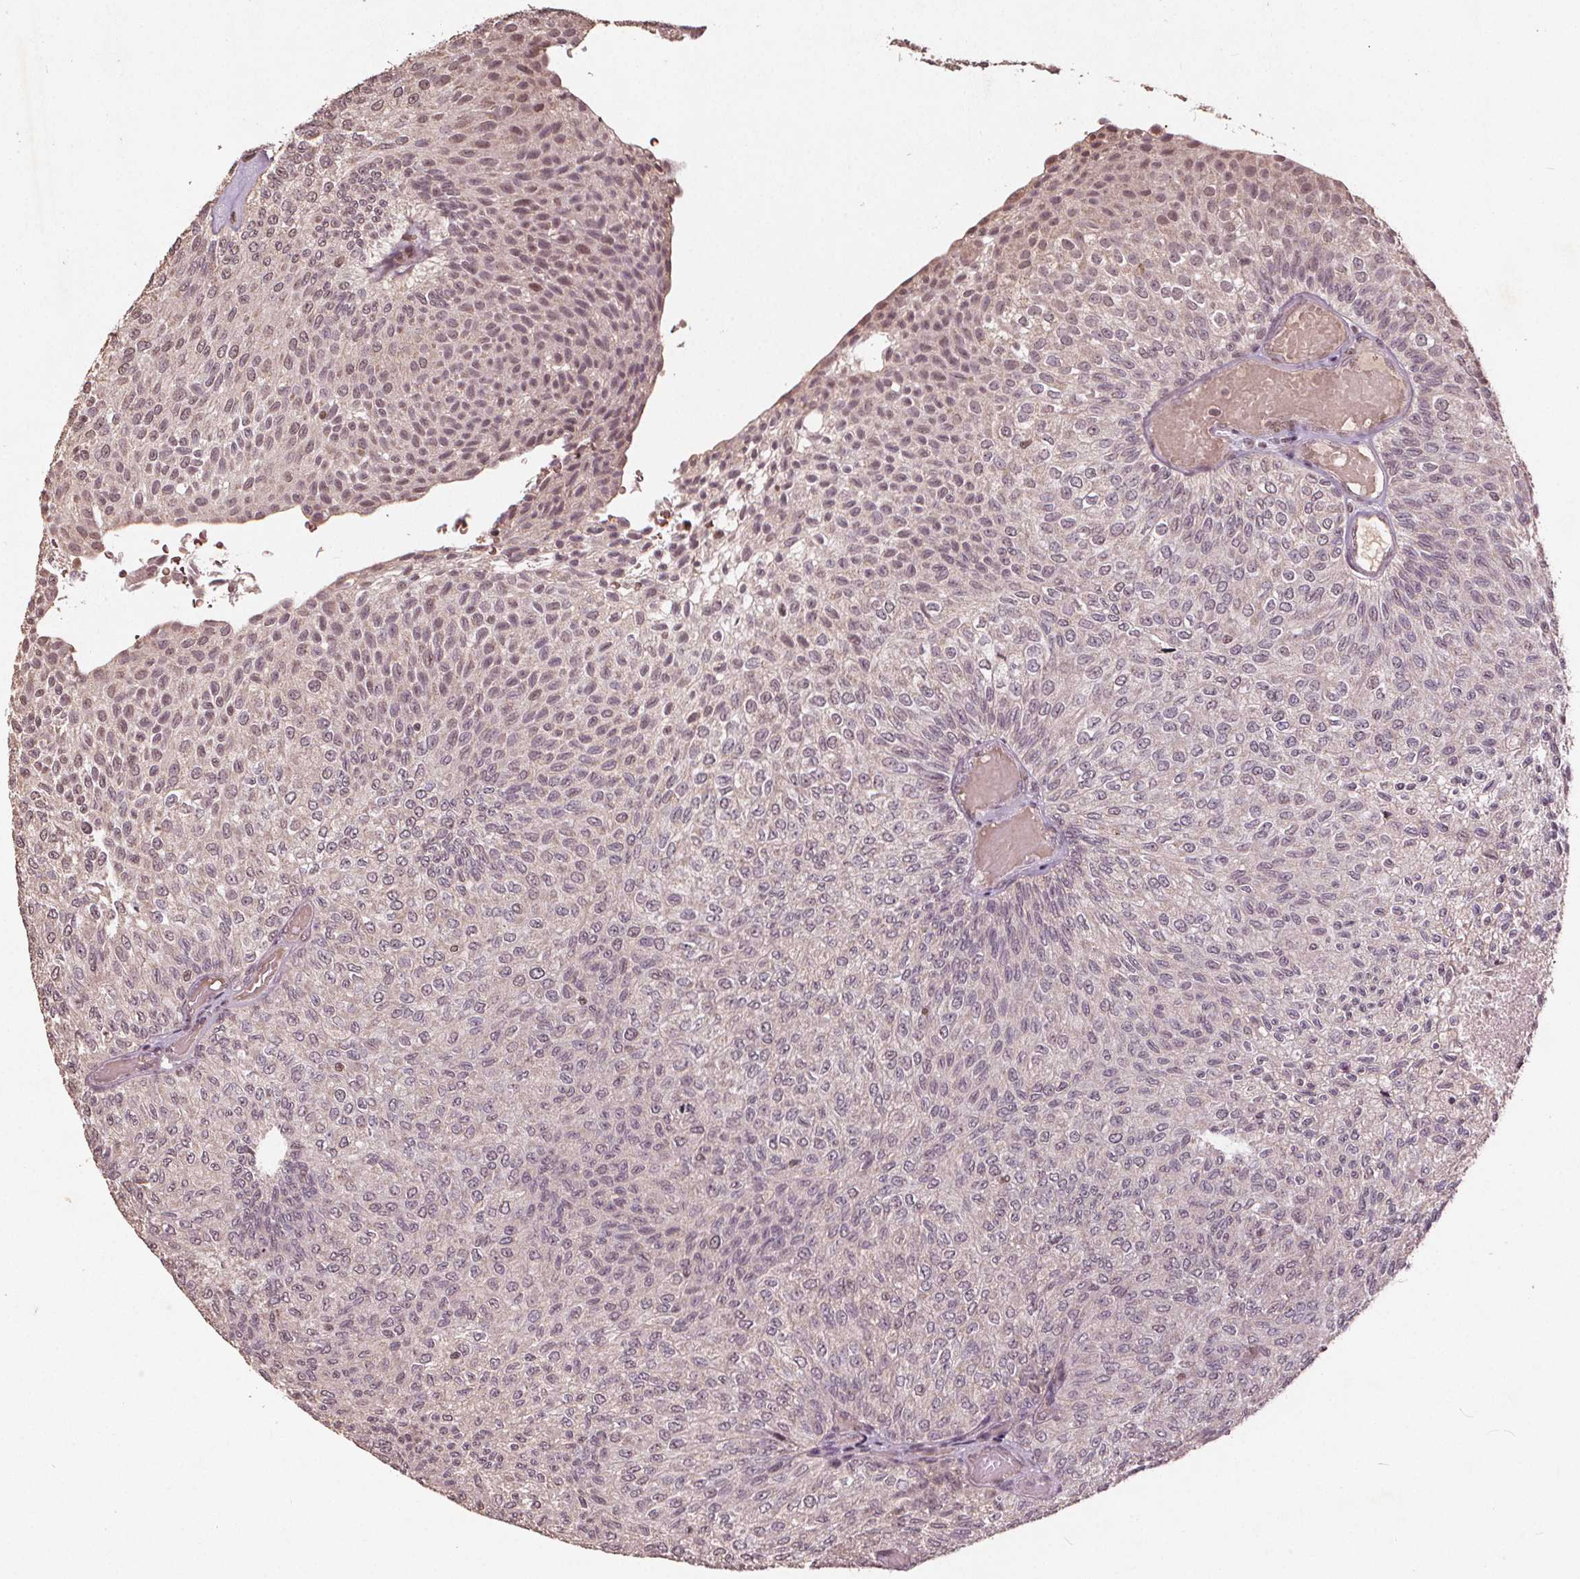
{"staining": {"intensity": "weak", "quantity": "25%-75%", "location": "nuclear"}, "tissue": "urothelial cancer", "cell_type": "Tumor cells", "image_type": "cancer", "snomed": [{"axis": "morphology", "description": "Urothelial carcinoma, Low grade"}, {"axis": "topography", "description": "Urinary bladder"}], "caption": "Immunohistochemical staining of human urothelial cancer shows weak nuclear protein expression in about 25%-75% of tumor cells. (IHC, brightfield microscopy, high magnification).", "gene": "DNMT3B", "patient": {"sex": "male", "age": 78}}